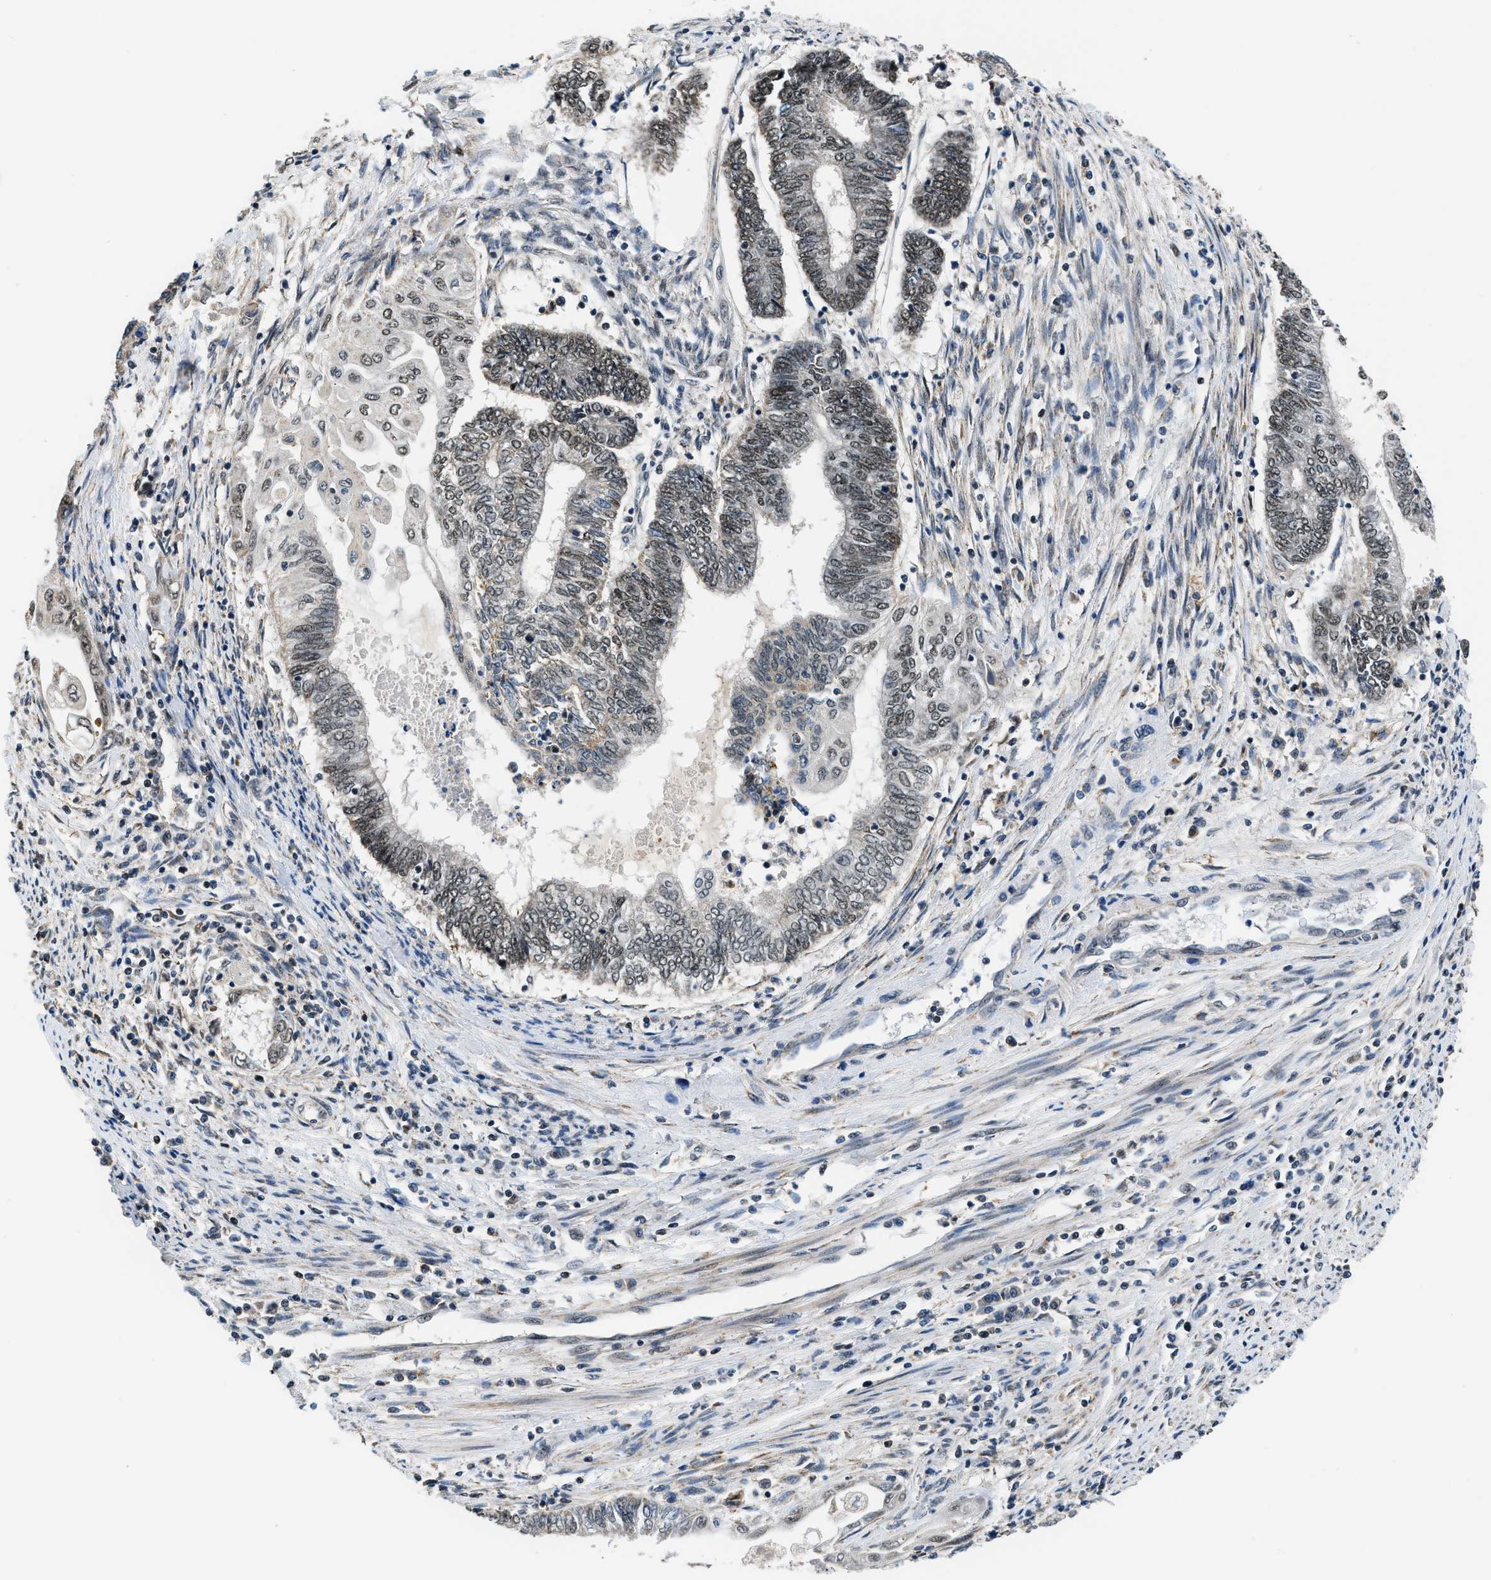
{"staining": {"intensity": "moderate", "quantity": ">75%", "location": "nuclear"}, "tissue": "endometrial cancer", "cell_type": "Tumor cells", "image_type": "cancer", "snomed": [{"axis": "morphology", "description": "Adenocarcinoma, NOS"}, {"axis": "topography", "description": "Uterus"}, {"axis": "topography", "description": "Endometrium"}], "caption": "IHC micrograph of adenocarcinoma (endometrial) stained for a protein (brown), which displays medium levels of moderate nuclear staining in approximately >75% of tumor cells.", "gene": "KDM3B", "patient": {"sex": "female", "age": 70}}